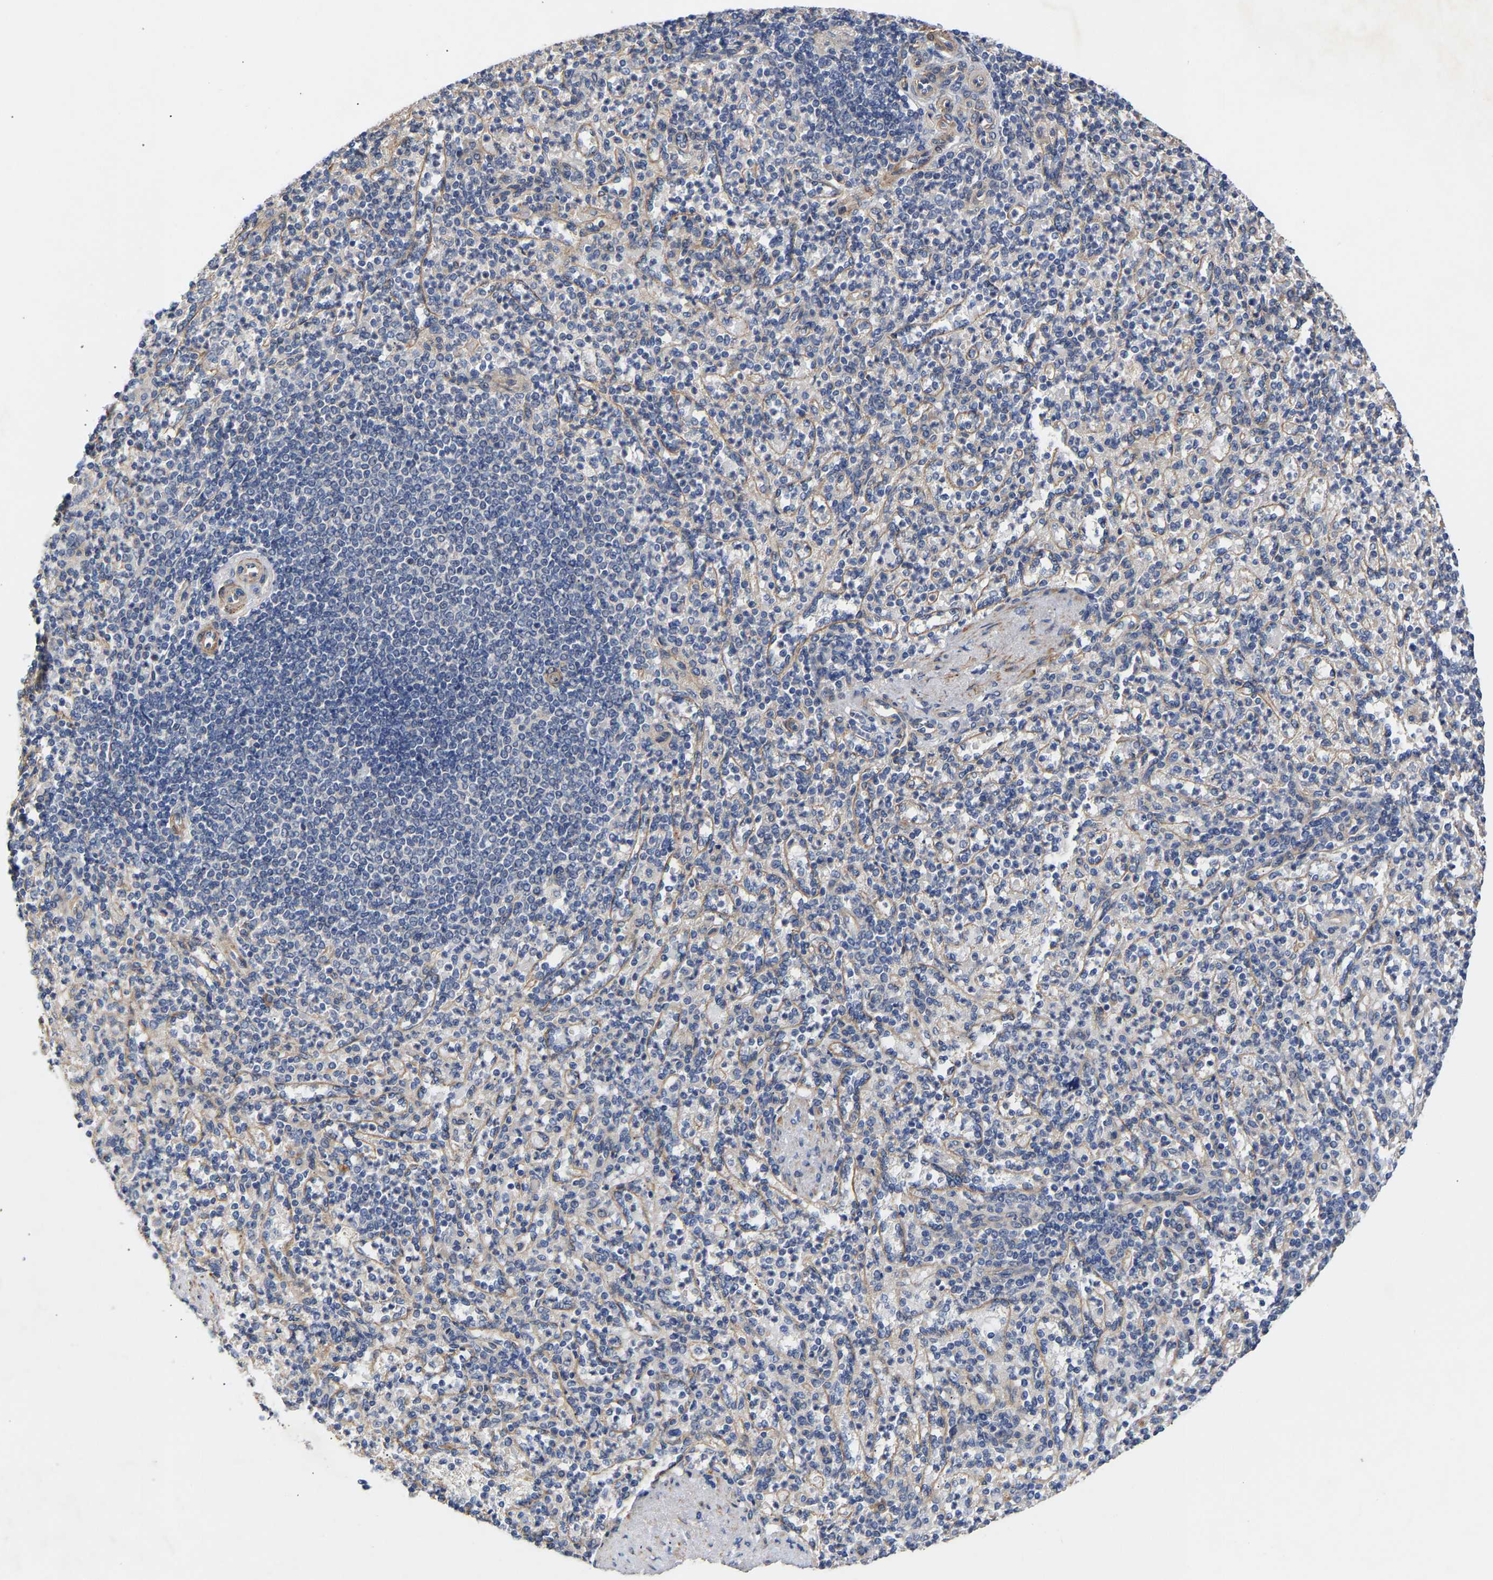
{"staining": {"intensity": "weak", "quantity": "25%-75%", "location": "cytoplasmic/membranous"}, "tissue": "spleen", "cell_type": "Cells in red pulp", "image_type": "normal", "snomed": [{"axis": "morphology", "description": "Normal tissue, NOS"}, {"axis": "topography", "description": "Spleen"}], "caption": "Approximately 25%-75% of cells in red pulp in unremarkable spleen demonstrate weak cytoplasmic/membranous protein positivity as visualized by brown immunohistochemical staining.", "gene": "KASH5", "patient": {"sex": "female", "age": 74}}